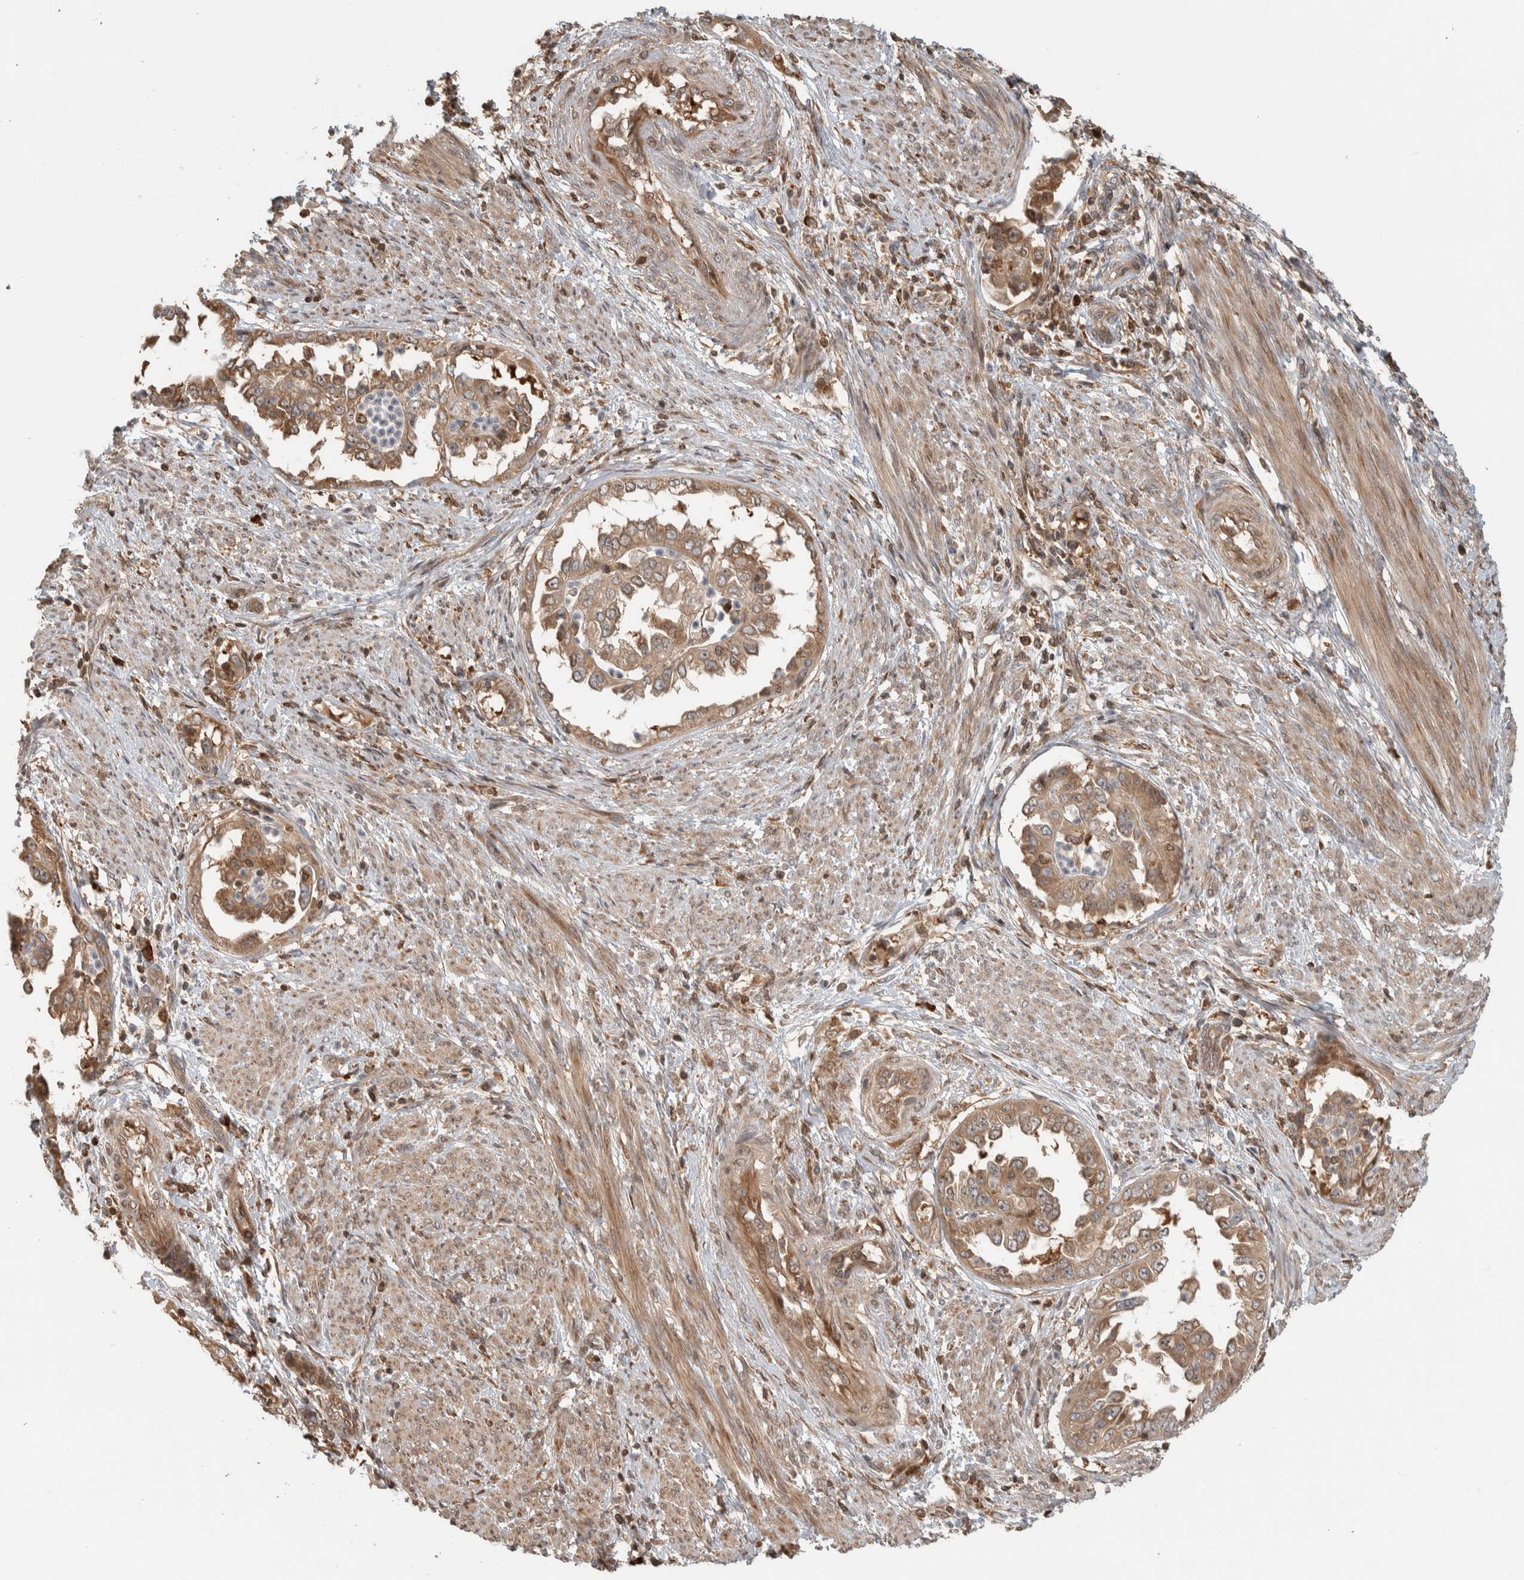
{"staining": {"intensity": "moderate", "quantity": ">75%", "location": "cytoplasmic/membranous"}, "tissue": "endometrial cancer", "cell_type": "Tumor cells", "image_type": "cancer", "snomed": [{"axis": "morphology", "description": "Adenocarcinoma, NOS"}, {"axis": "topography", "description": "Endometrium"}], "caption": "Brown immunohistochemical staining in human adenocarcinoma (endometrial) reveals moderate cytoplasmic/membranous expression in approximately >75% of tumor cells.", "gene": "CNTROB", "patient": {"sex": "female", "age": 85}}